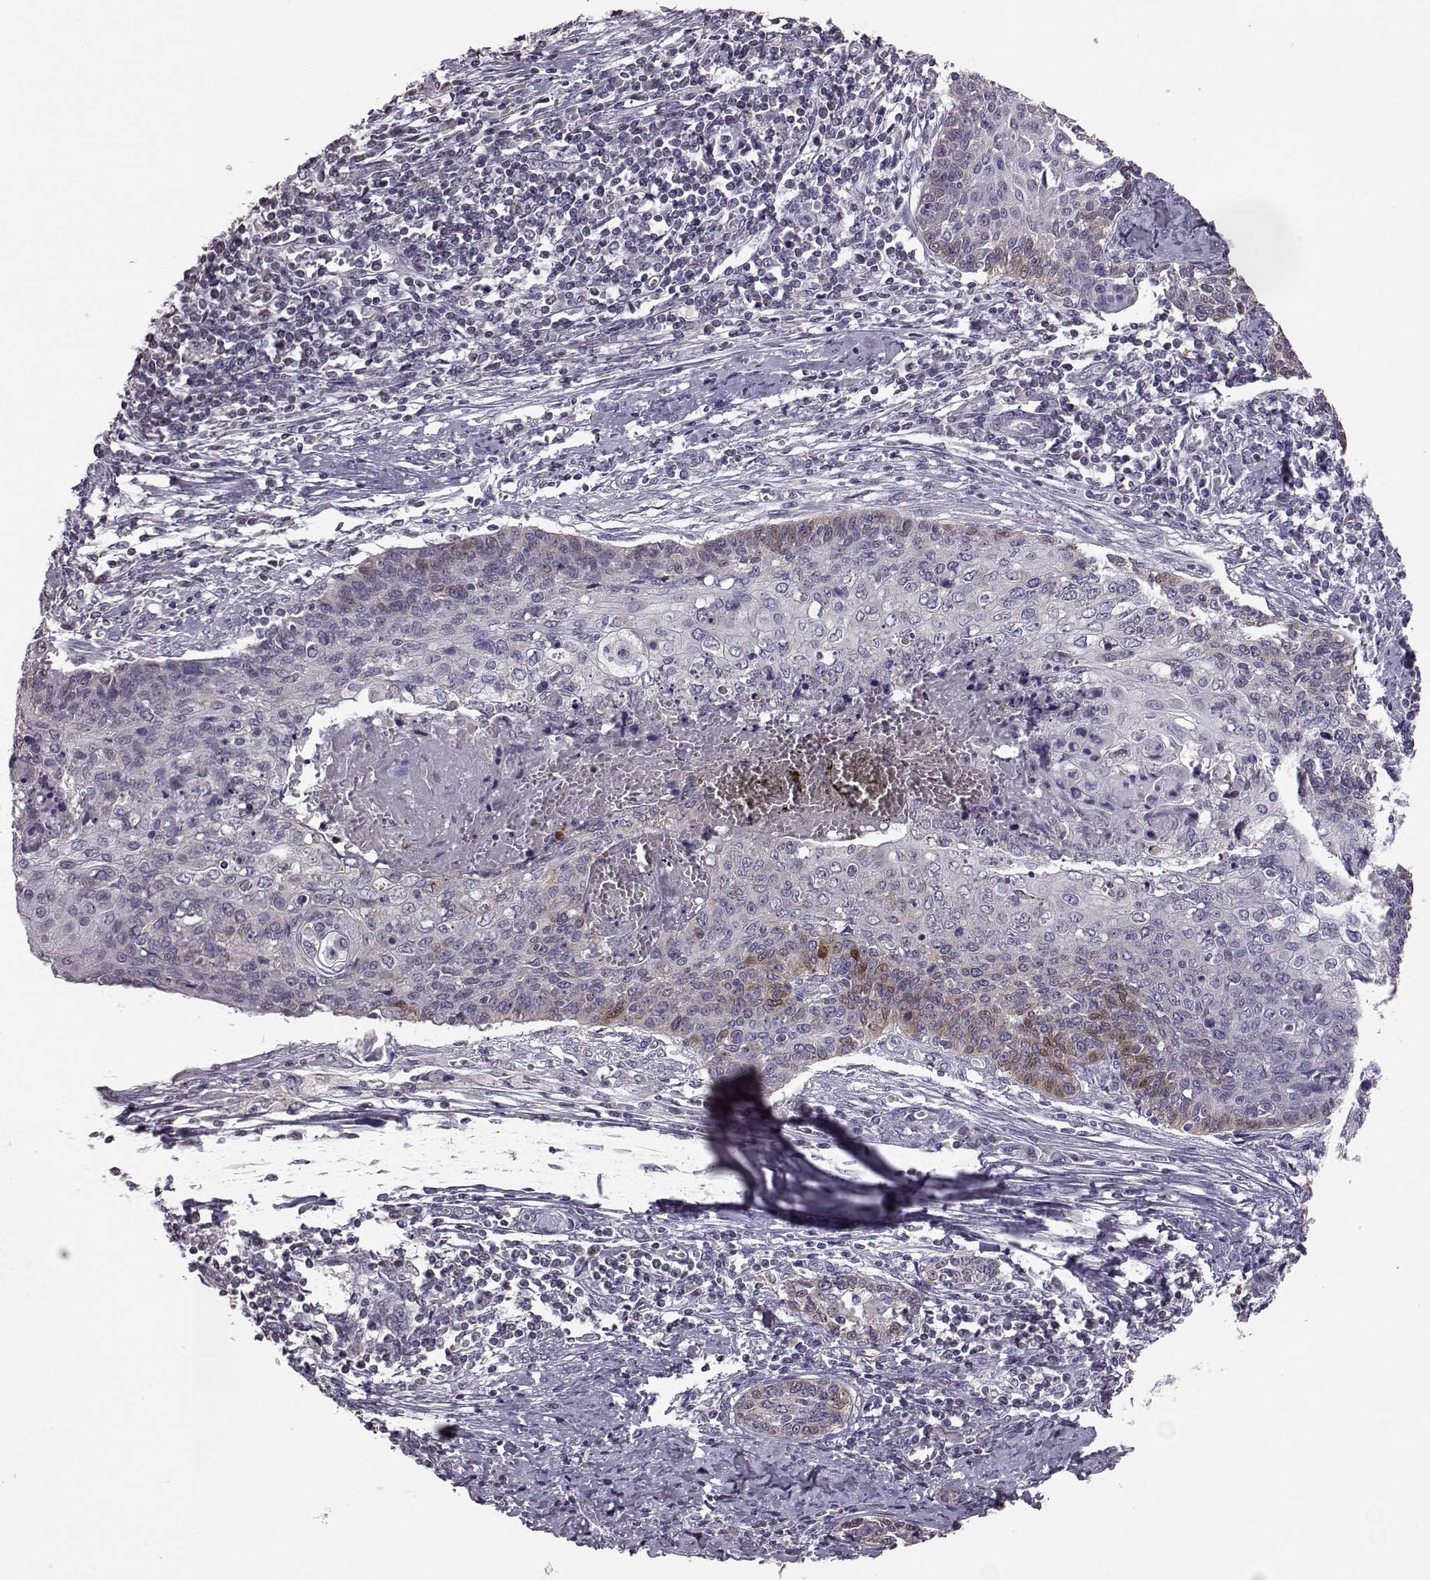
{"staining": {"intensity": "weak", "quantity": "<25%", "location": "cytoplasmic/membranous,nuclear"}, "tissue": "cervical cancer", "cell_type": "Tumor cells", "image_type": "cancer", "snomed": [{"axis": "morphology", "description": "Squamous cell carcinoma, NOS"}, {"axis": "topography", "description": "Cervix"}], "caption": "Immunohistochemistry (IHC) histopathology image of neoplastic tissue: cervical cancer (squamous cell carcinoma) stained with DAB (3,3'-diaminobenzidine) demonstrates no significant protein positivity in tumor cells.", "gene": "ALDH3A1", "patient": {"sex": "female", "age": 39}}